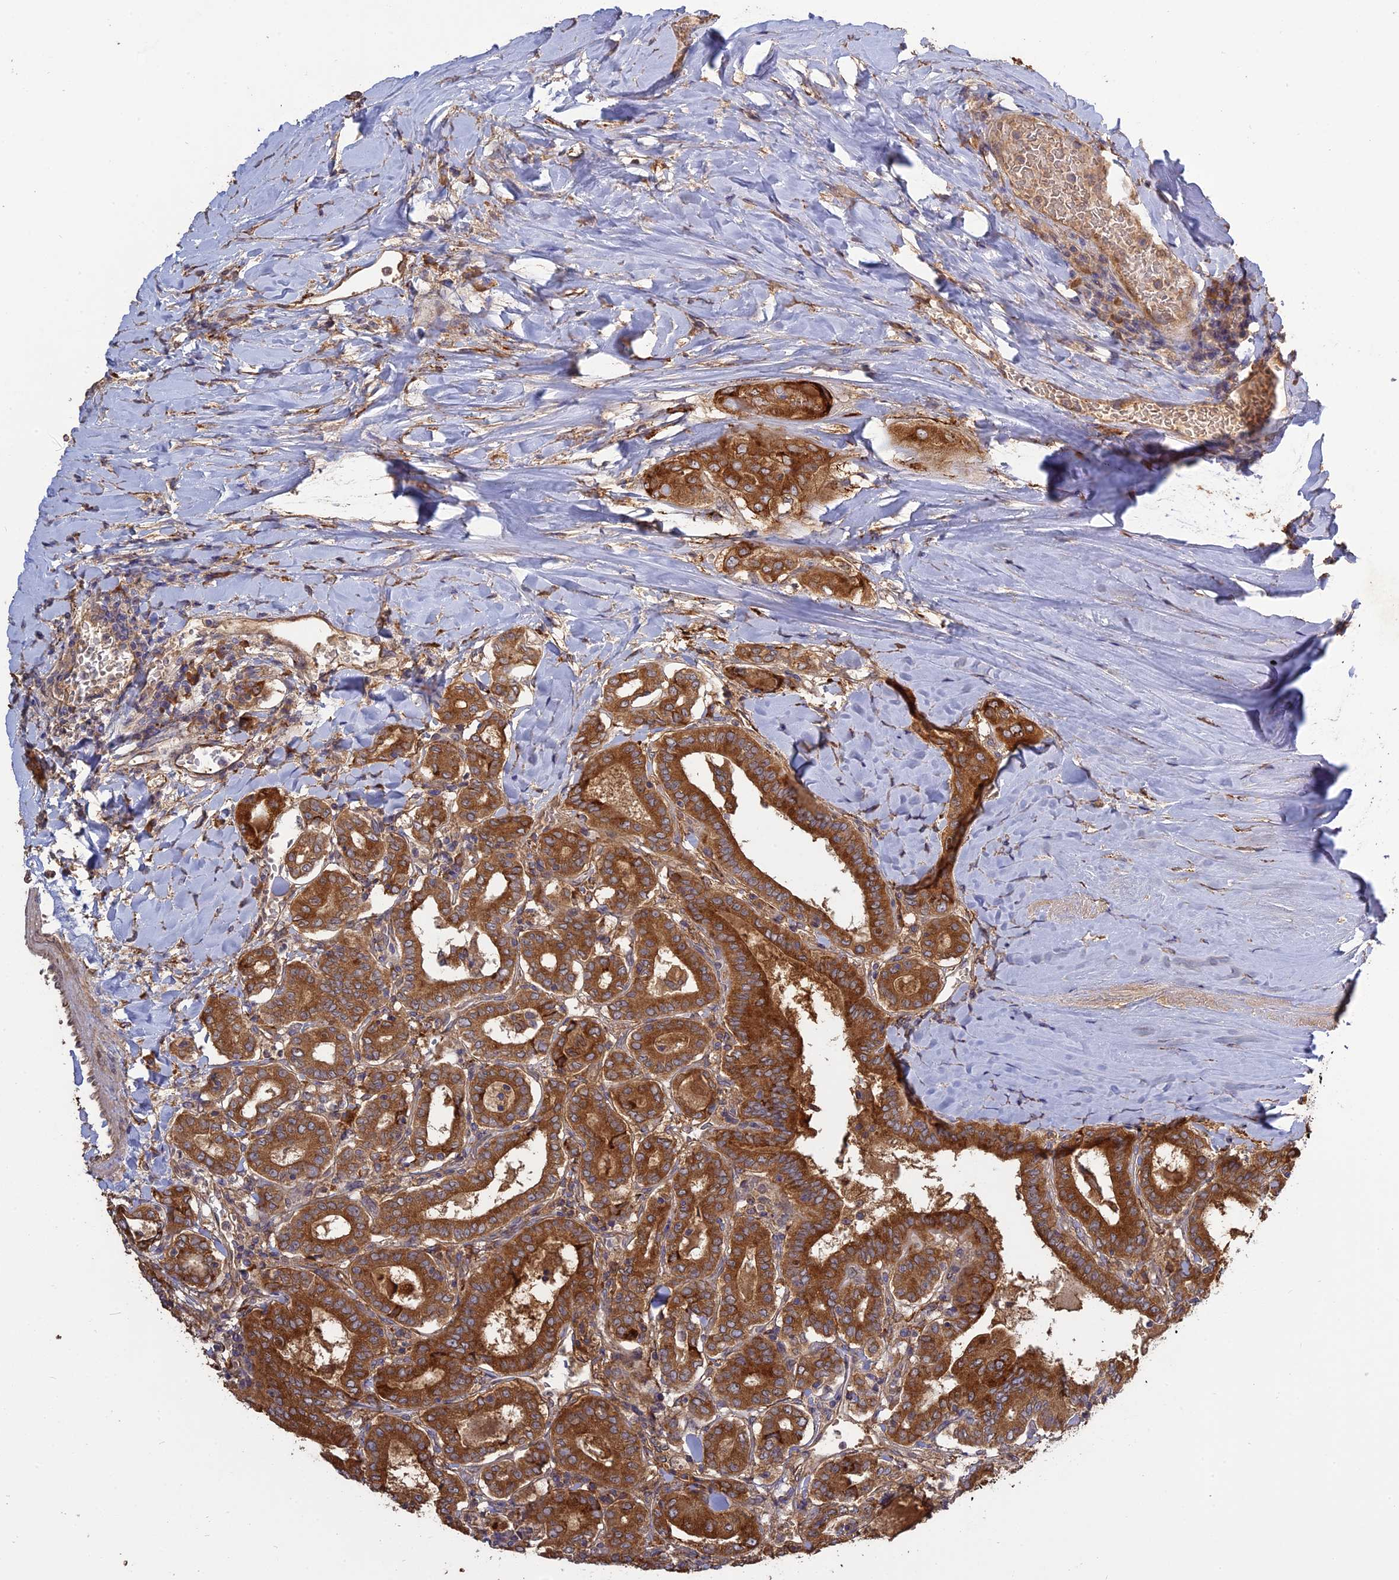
{"staining": {"intensity": "strong", "quantity": ">75%", "location": "cytoplasmic/membranous"}, "tissue": "thyroid cancer", "cell_type": "Tumor cells", "image_type": "cancer", "snomed": [{"axis": "morphology", "description": "Papillary adenocarcinoma, NOS"}, {"axis": "topography", "description": "Thyroid gland"}], "caption": "Tumor cells demonstrate high levels of strong cytoplasmic/membranous staining in approximately >75% of cells in human thyroid papillary adenocarcinoma.", "gene": "PPIC", "patient": {"sex": "female", "age": 72}}